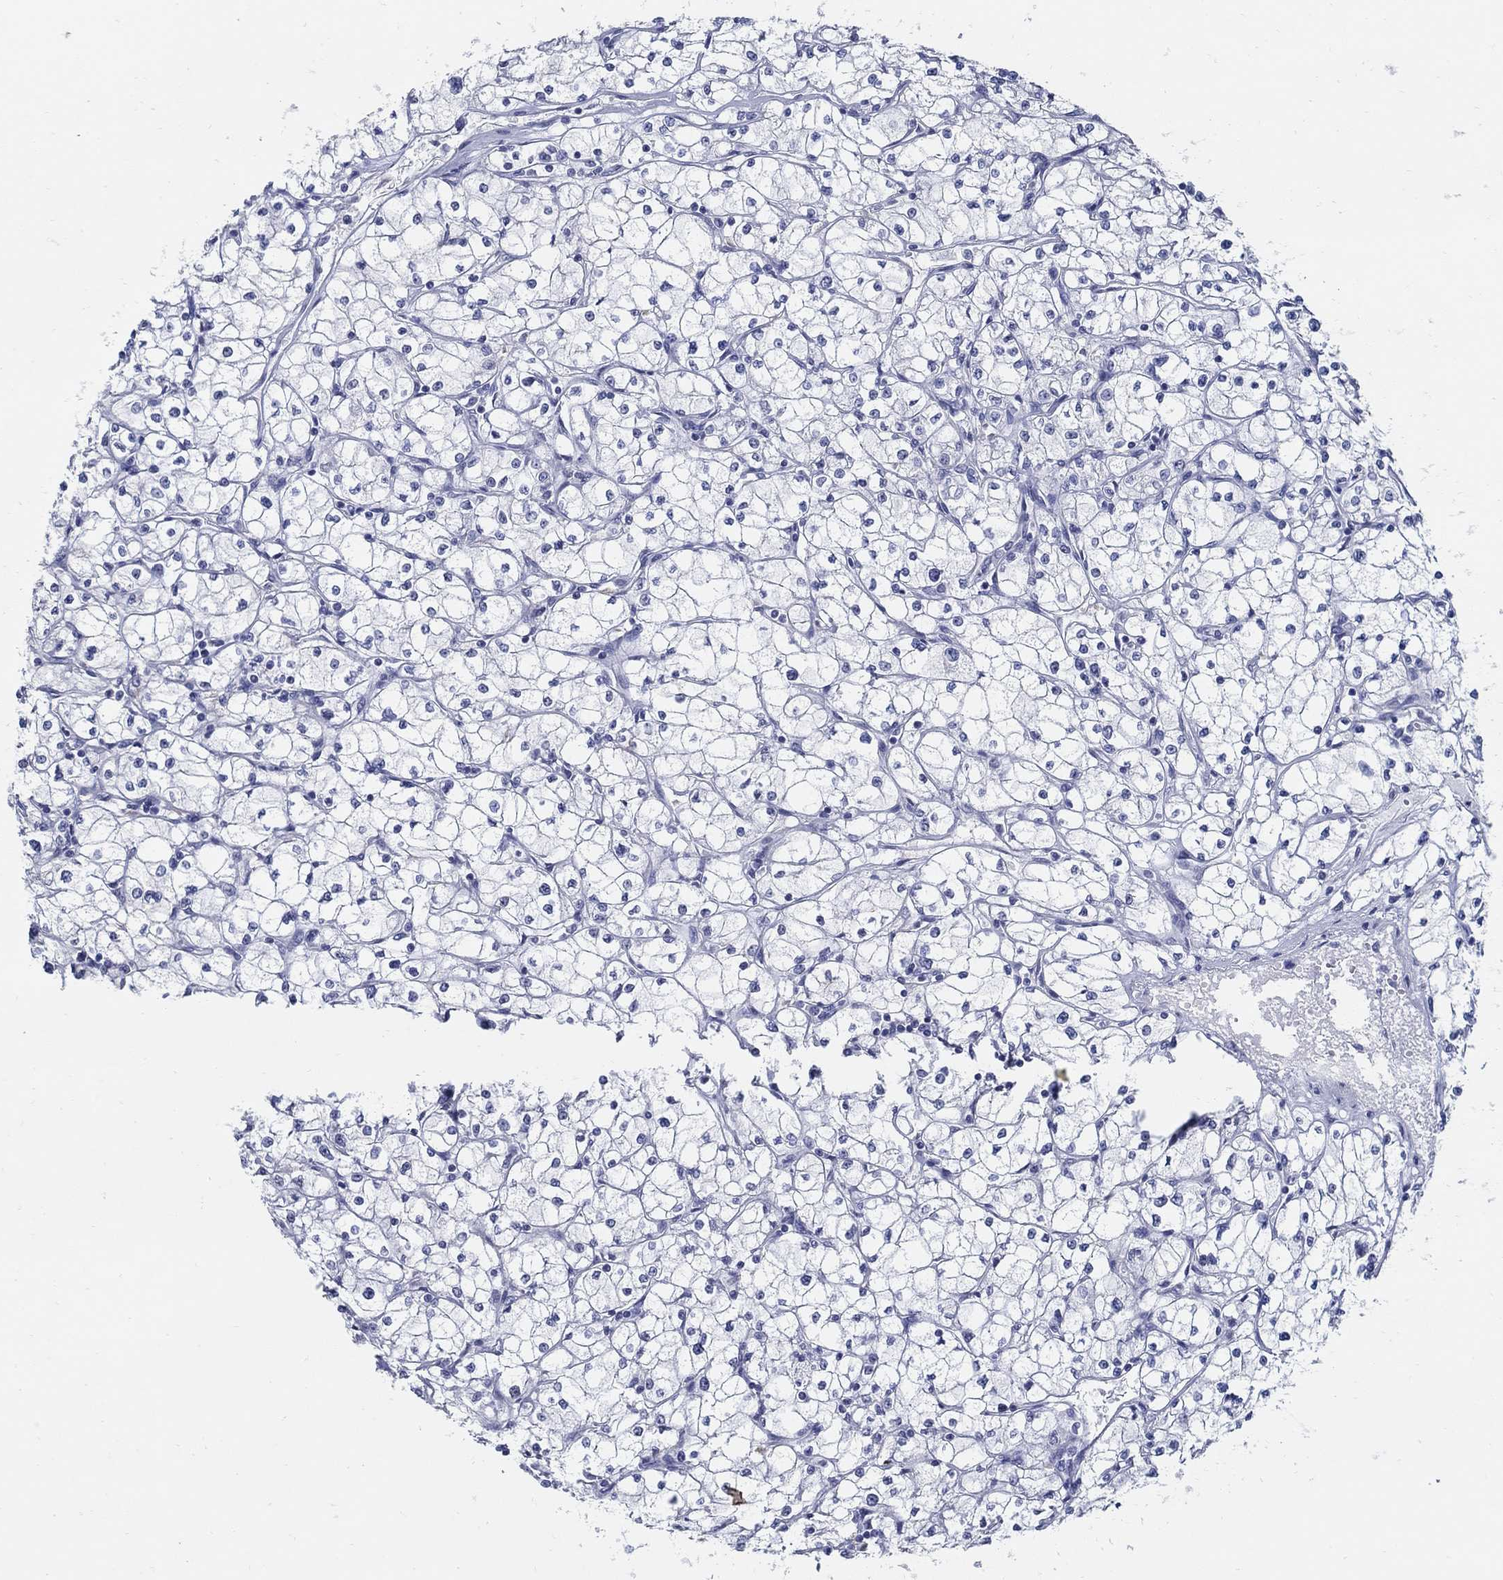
{"staining": {"intensity": "negative", "quantity": "none", "location": "none"}, "tissue": "renal cancer", "cell_type": "Tumor cells", "image_type": "cancer", "snomed": [{"axis": "morphology", "description": "Adenocarcinoma, NOS"}, {"axis": "topography", "description": "Kidney"}], "caption": "High power microscopy photomicrograph of an immunohistochemistry histopathology image of adenocarcinoma (renal), revealing no significant positivity in tumor cells.", "gene": "USP29", "patient": {"sex": "male", "age": 67}}